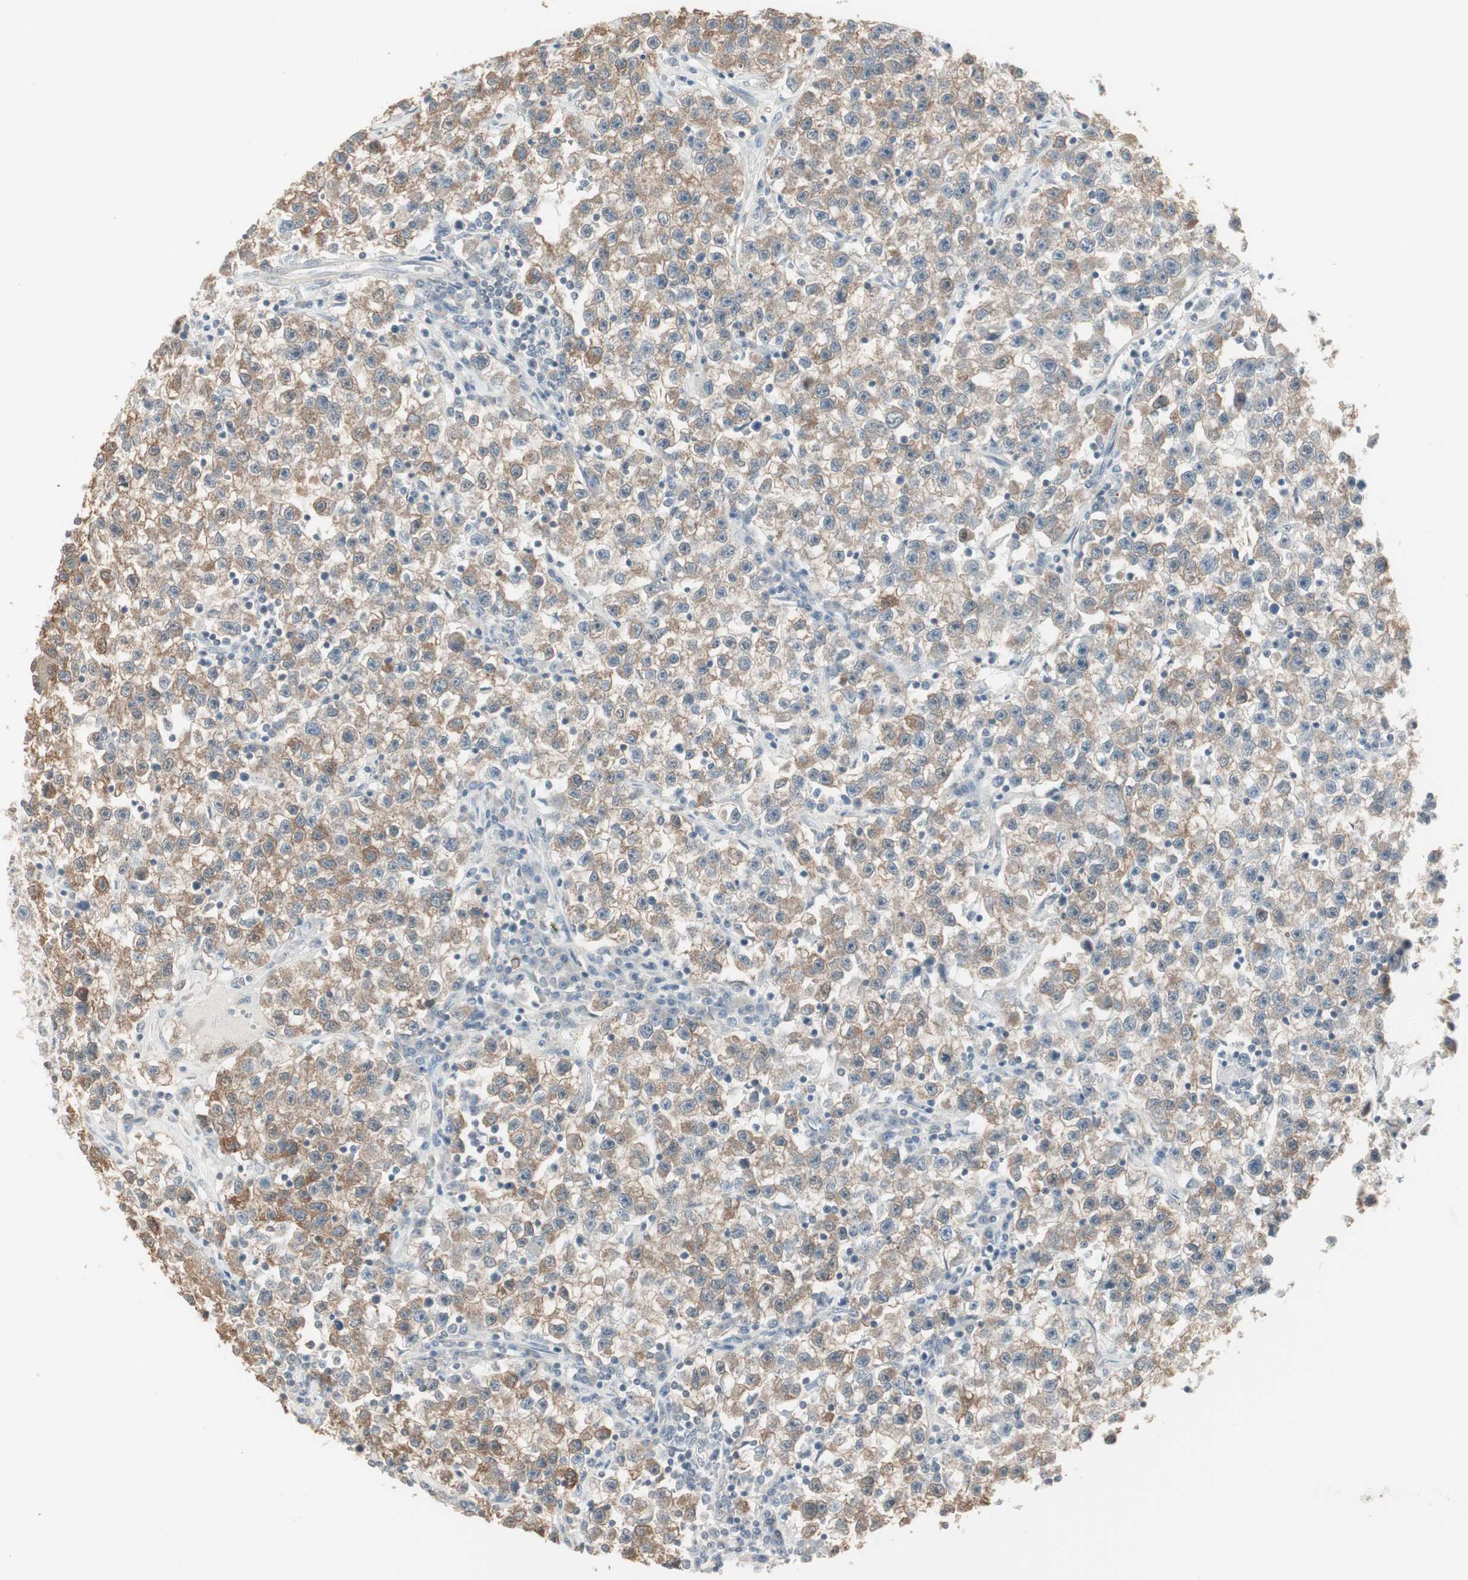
{"staining": {"intensity": "moderate", "quantity": ">75%", "location": "cytoplasmic/membranous"}, "tissue": "testis cancer", "cell_type": "Tumor cells", "image_type": "cancer", "snomed": [{"axis": "morphology", "description": "Seminoma, NOS"}, {"axis": "topography", "description": "Testis"}], "caption": "A histopathology image of seminoma (testis) stained for a protein displays moderate cytoplasmic/membranous brown staining in tumor cells.", "gene": "PDZK1", "patient": {"sex": "male", "age": 22}}